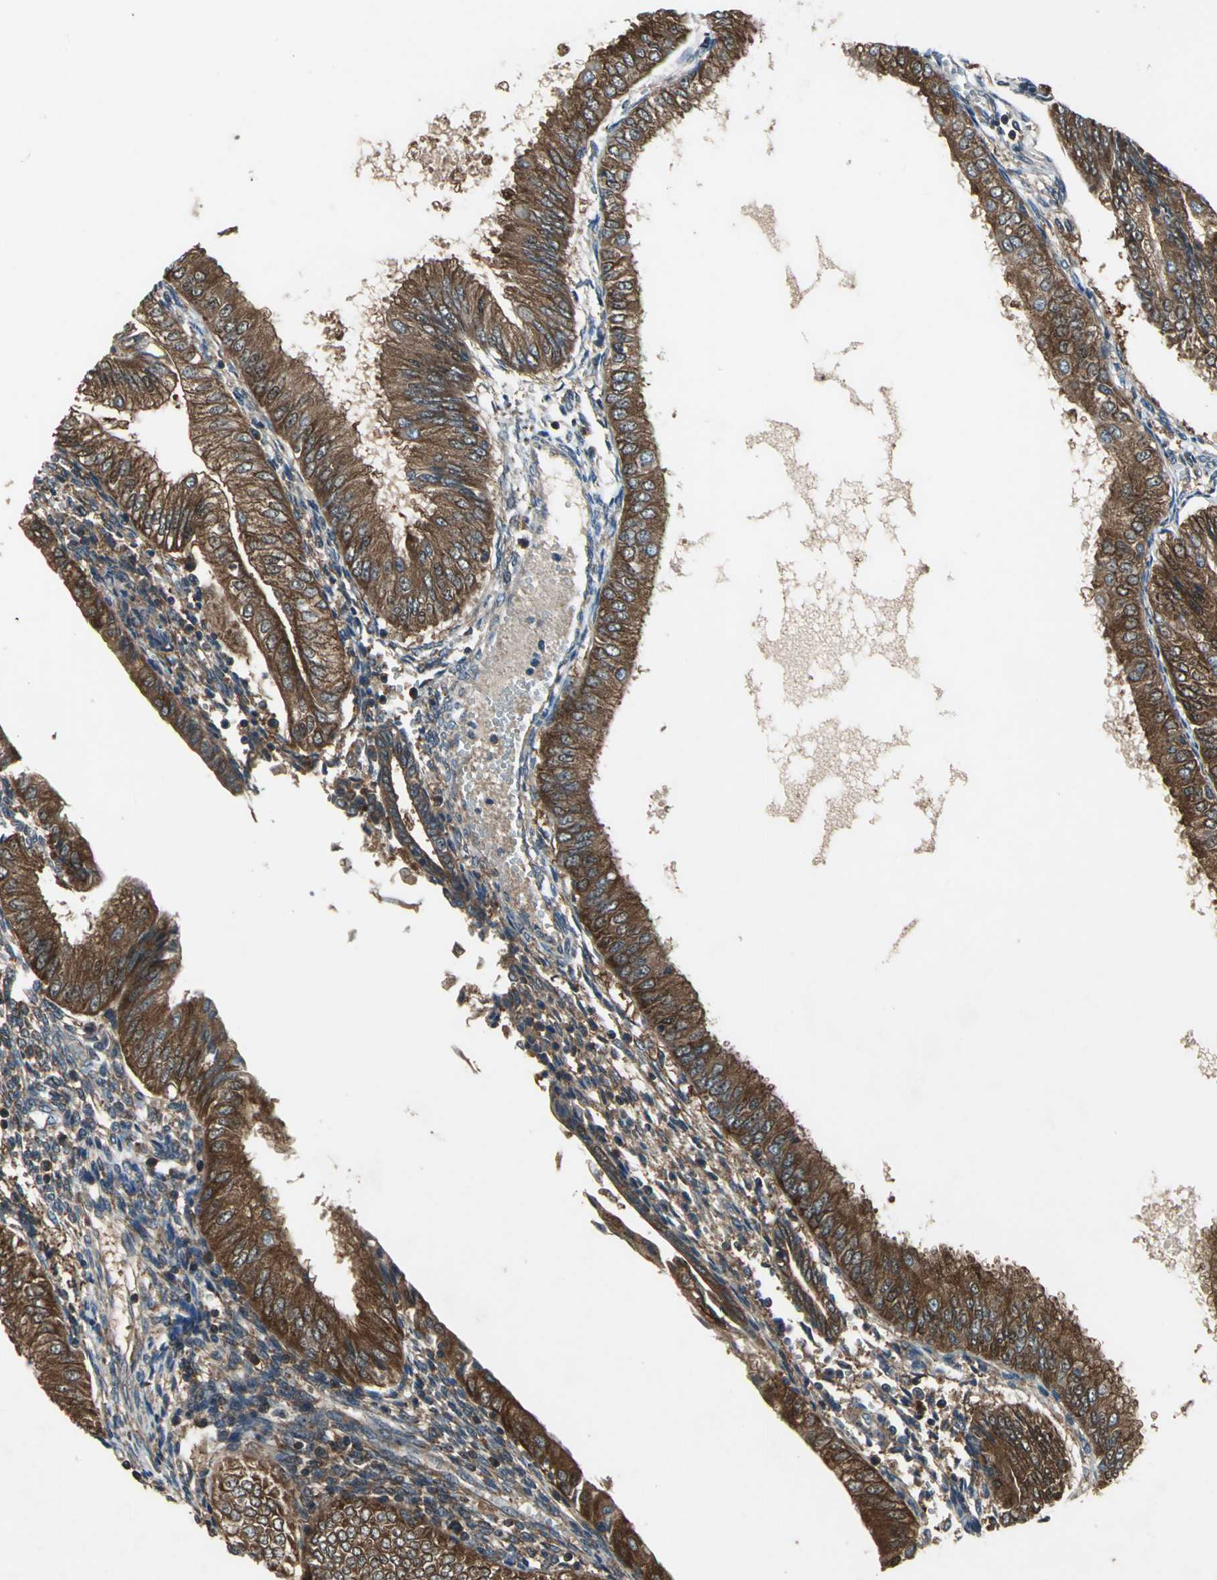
{"staining": {"intensity": "strong", "quantity": ">75%", "location": "cytoplasmic/membranous"}, "tissue": "endometrial cancer", "cell_type": "Tumor cells", "image_type": "cancer", "snomed": [{"axis": "morphology", "description": "Adenocarcinoma, NOS"}, {"axis": "topography", "description": "Endometrium"}], "caption": "This photomicrograph demonstrates IHC staining of human adenocarcinoma (endometrial), with high strong cytoplasmic/membranous positivity in about >75% of tumor cells.", "gene": "CAPN1", "patient": {"sex": "female", "age": 53}}